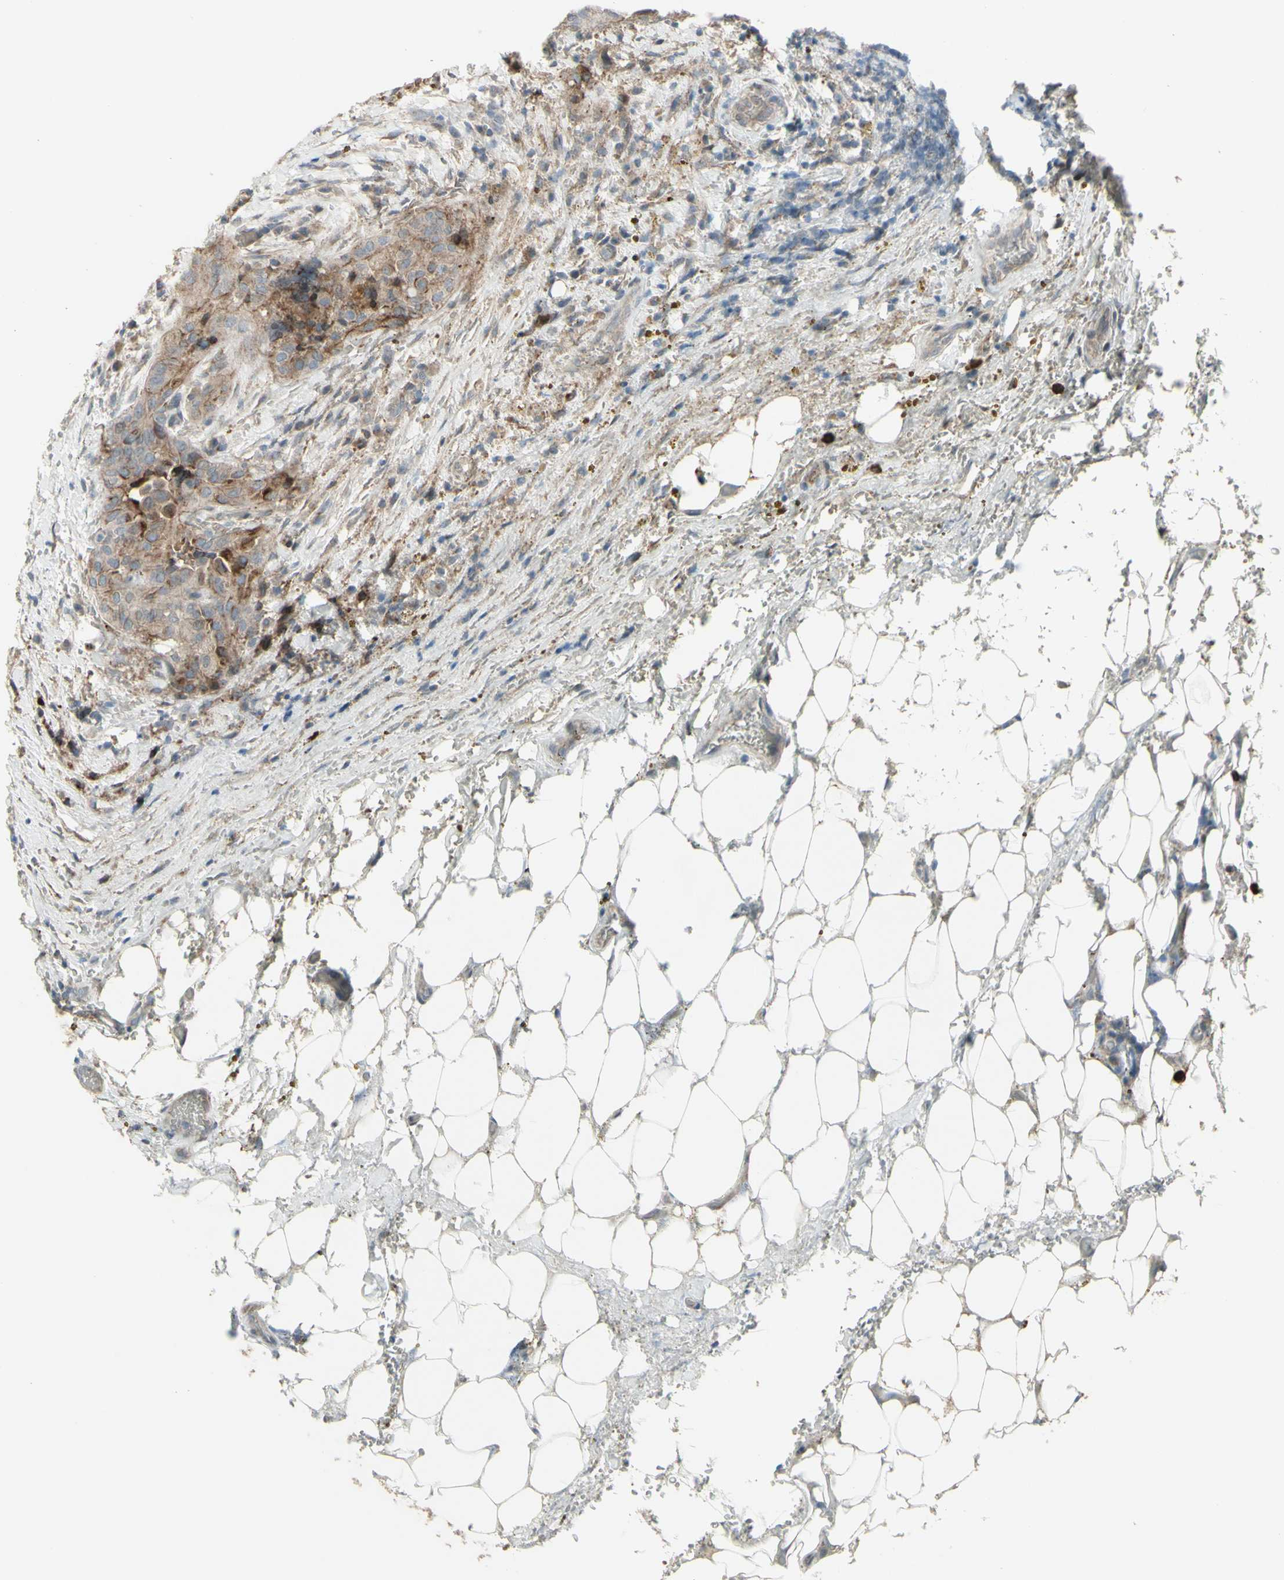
{"staining": {"intensity": "weak", "quantity": ">75%", "location": "cytoplasmic/membranous"}, "tissue": "thyroid cancer", "cell_type": "Tumor cells", "image_type": "cancer", "snomed": [{"axis": "morphology", "description": "Papillary adenocarcinoma, NOS"}, {"axis": "topography", "description": "Thyroid gland"}], "caption": "Human thyroid cancer (papillary adenocarcinoma) stained for a protein (brown) displays weak cytoplasmic/membranous positive staining in approximately >75% of tumor cells.", "gene": "GRAMD1B", "patient": {"sex": "male", "age": 77}}